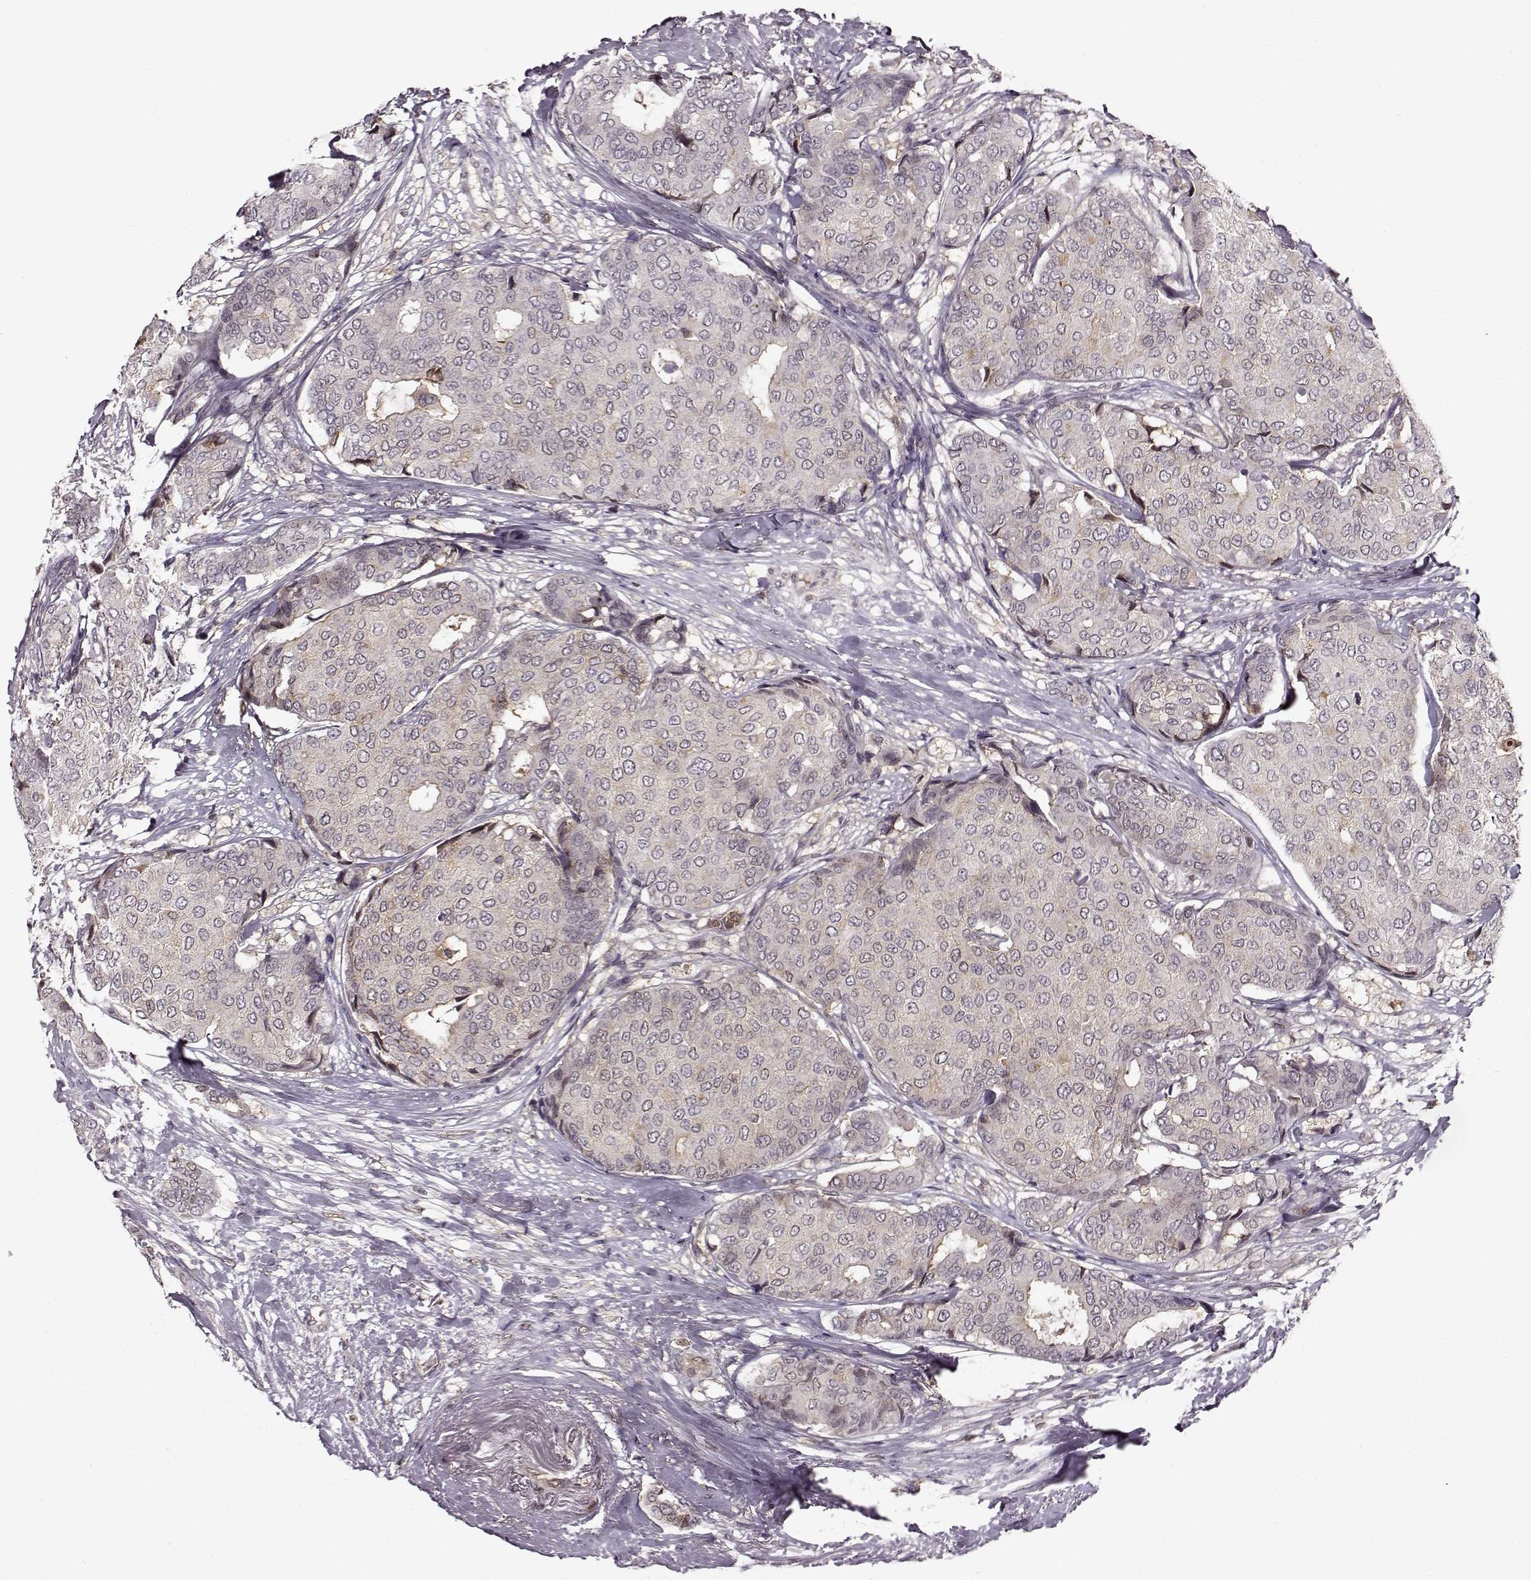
{"staining": {"intensity": "negative", "quantity": "none", "location": "none"}, "tissue": "breast cancer", "cell_type": "Tumor cells", "image_type": "cancer", "snomed": [{"axis": "morphology", "description": "Duct carcinoma"}, {"axis": "topography", "description": "Breast"}], "caption": "This histopathology image is of intraductal carcinoma (breast) stained with immunohistochemistry (IHC) to label a protein in brown with the nuclei are counter-stained blue. There is no staining in tumor cells.", "gene": "MFSD1", "patient": {"sex": "female", "age": 75}}